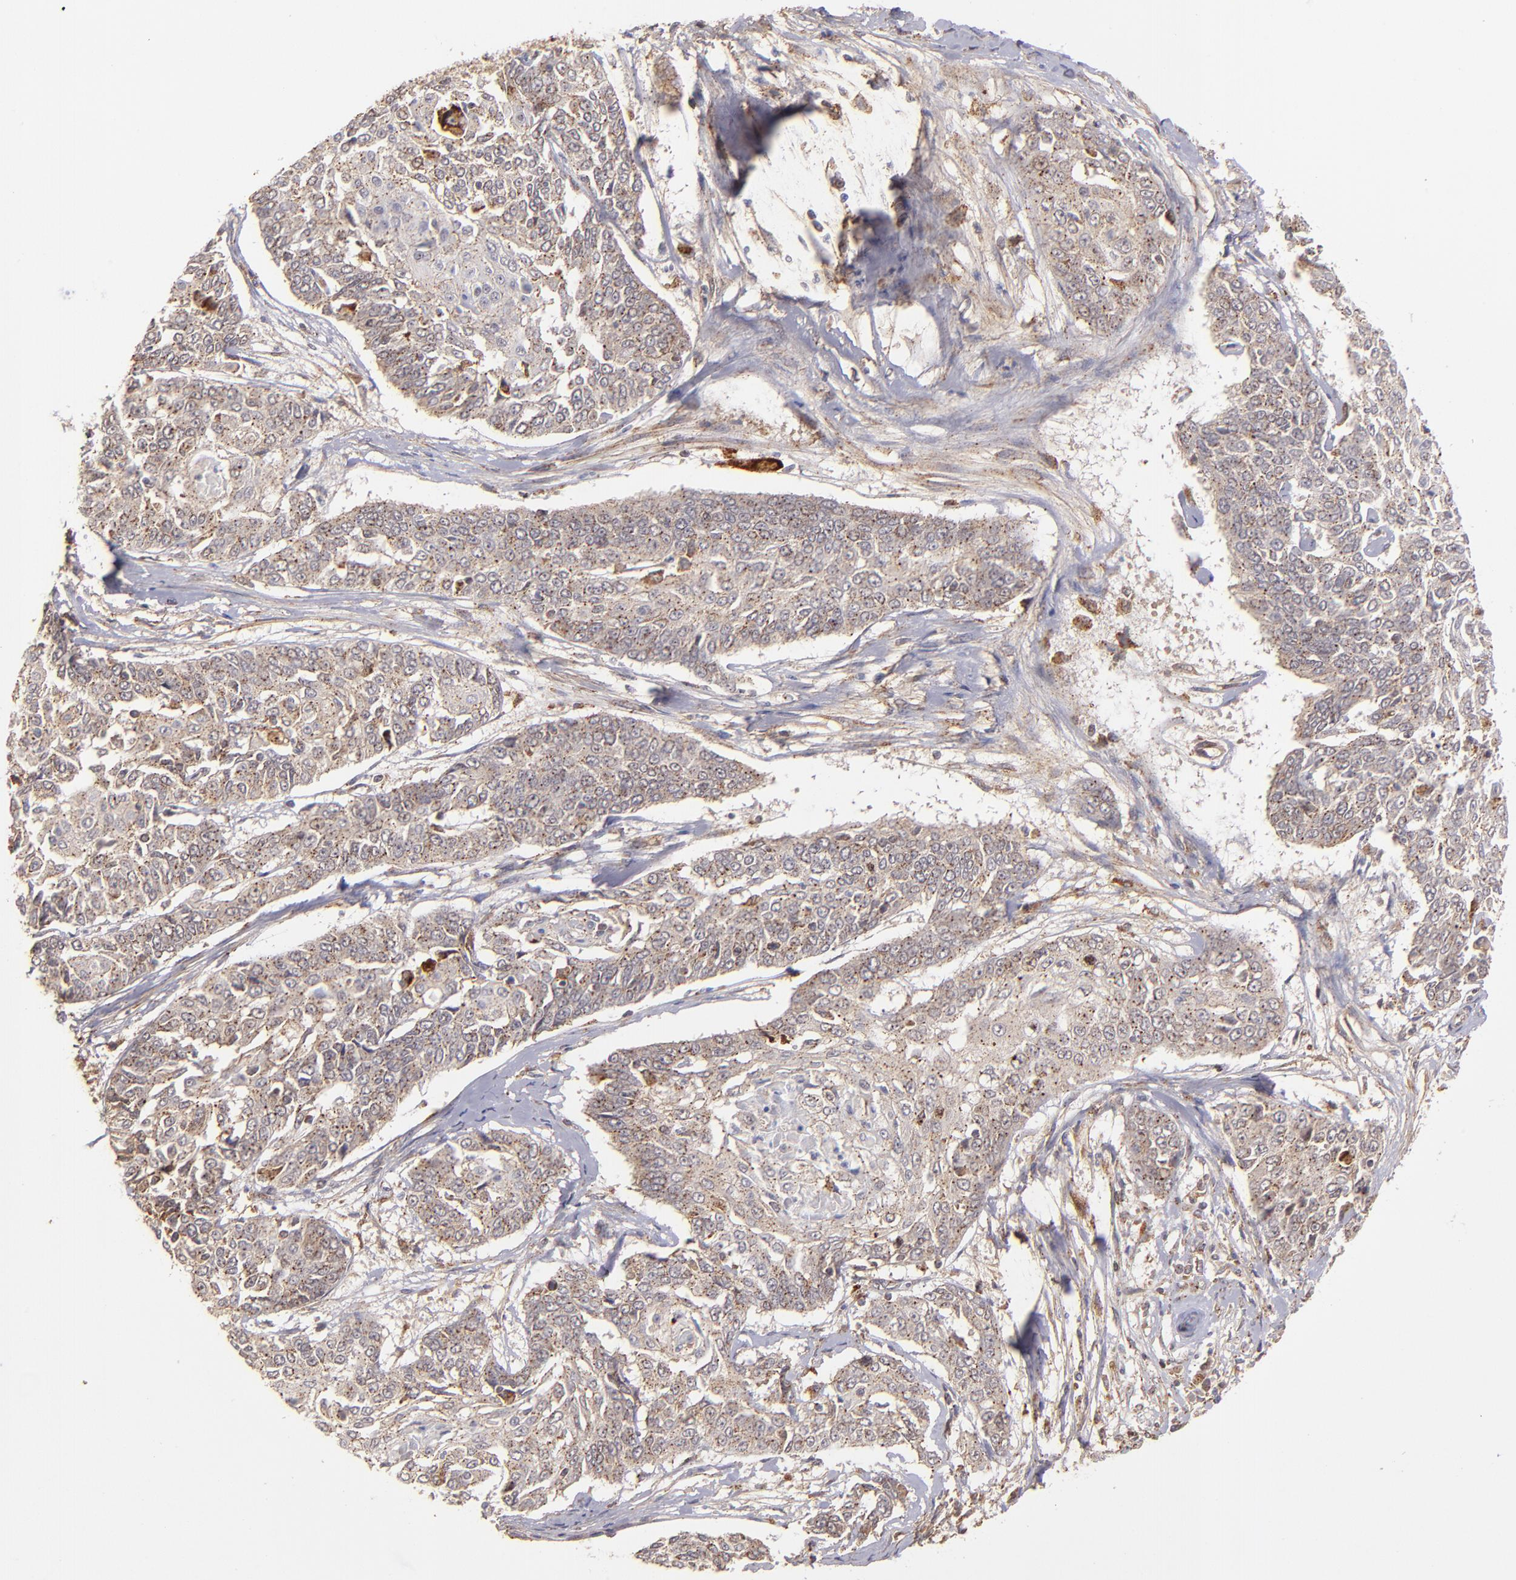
{"staining": {"intensity": "moderate", "quantity": ">75%", "location": "cytoplasmic/membranous"}, "tissue": "cervical cancer", "cell_type": "Tumor cells", "image_type": "cancer", "snomed": [{"axis": "morphology", "description": "Squamous cell carcinoma, NOS"}, {"axis": "topography", "description": "Cervix"}], "caption": "This histopathology image exhibits immunohistochemistry staining of human cervical cancer (squamous cell carcinoma), with medium moderate cytoplasmic/membranous staining in approximately >75% of tumor cells.", "gene": "ZFYVE1", "patient": {"sex": "female", "age": 64}}